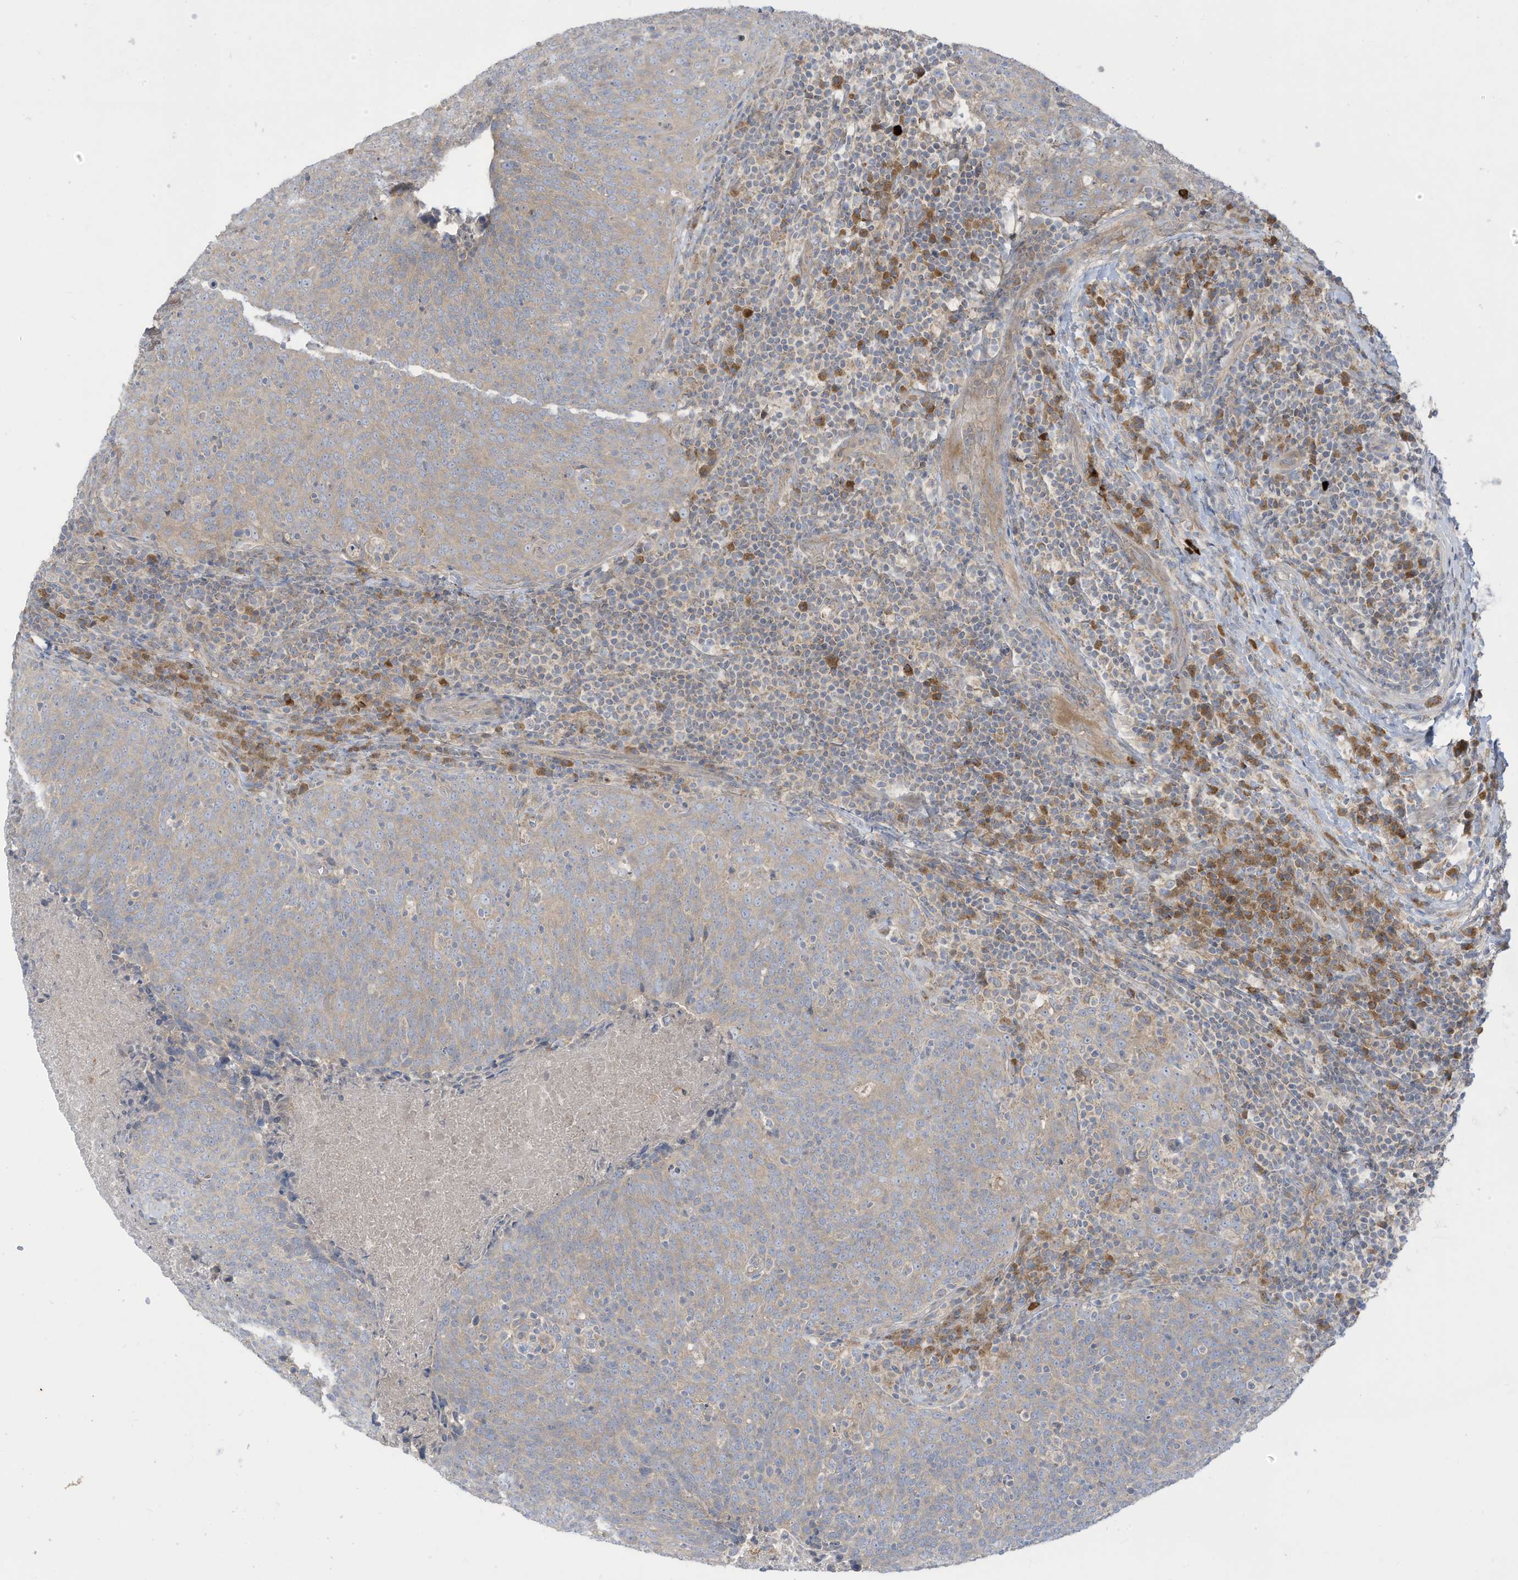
{"staining": {"intensity": "negative", "quantity": "none", "location": "none"}, "tissue": "head and neck cancer", "cell_type": "Tumor cells", "image_type": "cancer", "snomed": [{"axis": "morphology", "description": "Squamous cell carcinoma, NOS"}, {"axis": "morphology", "description": "Squamous cell carcinoma, metastatic, NOS"}, {"axis": "topography", "description": "Lymph node"}, {"axis": "topography", "description": "Head-Neck"}], "caption": "Immunohistochemistry (IHC) histopathology image of squamous cell carcinoma (head and neck) stained for a protein (brown), which exhibits no positivity in tumor cells. The staining is performed using DAB brown chromogen with nuclei counter-stained in using hematoxylin.", "gene": "LRRN2", "patient": {"sex": "male", "age": 62}}